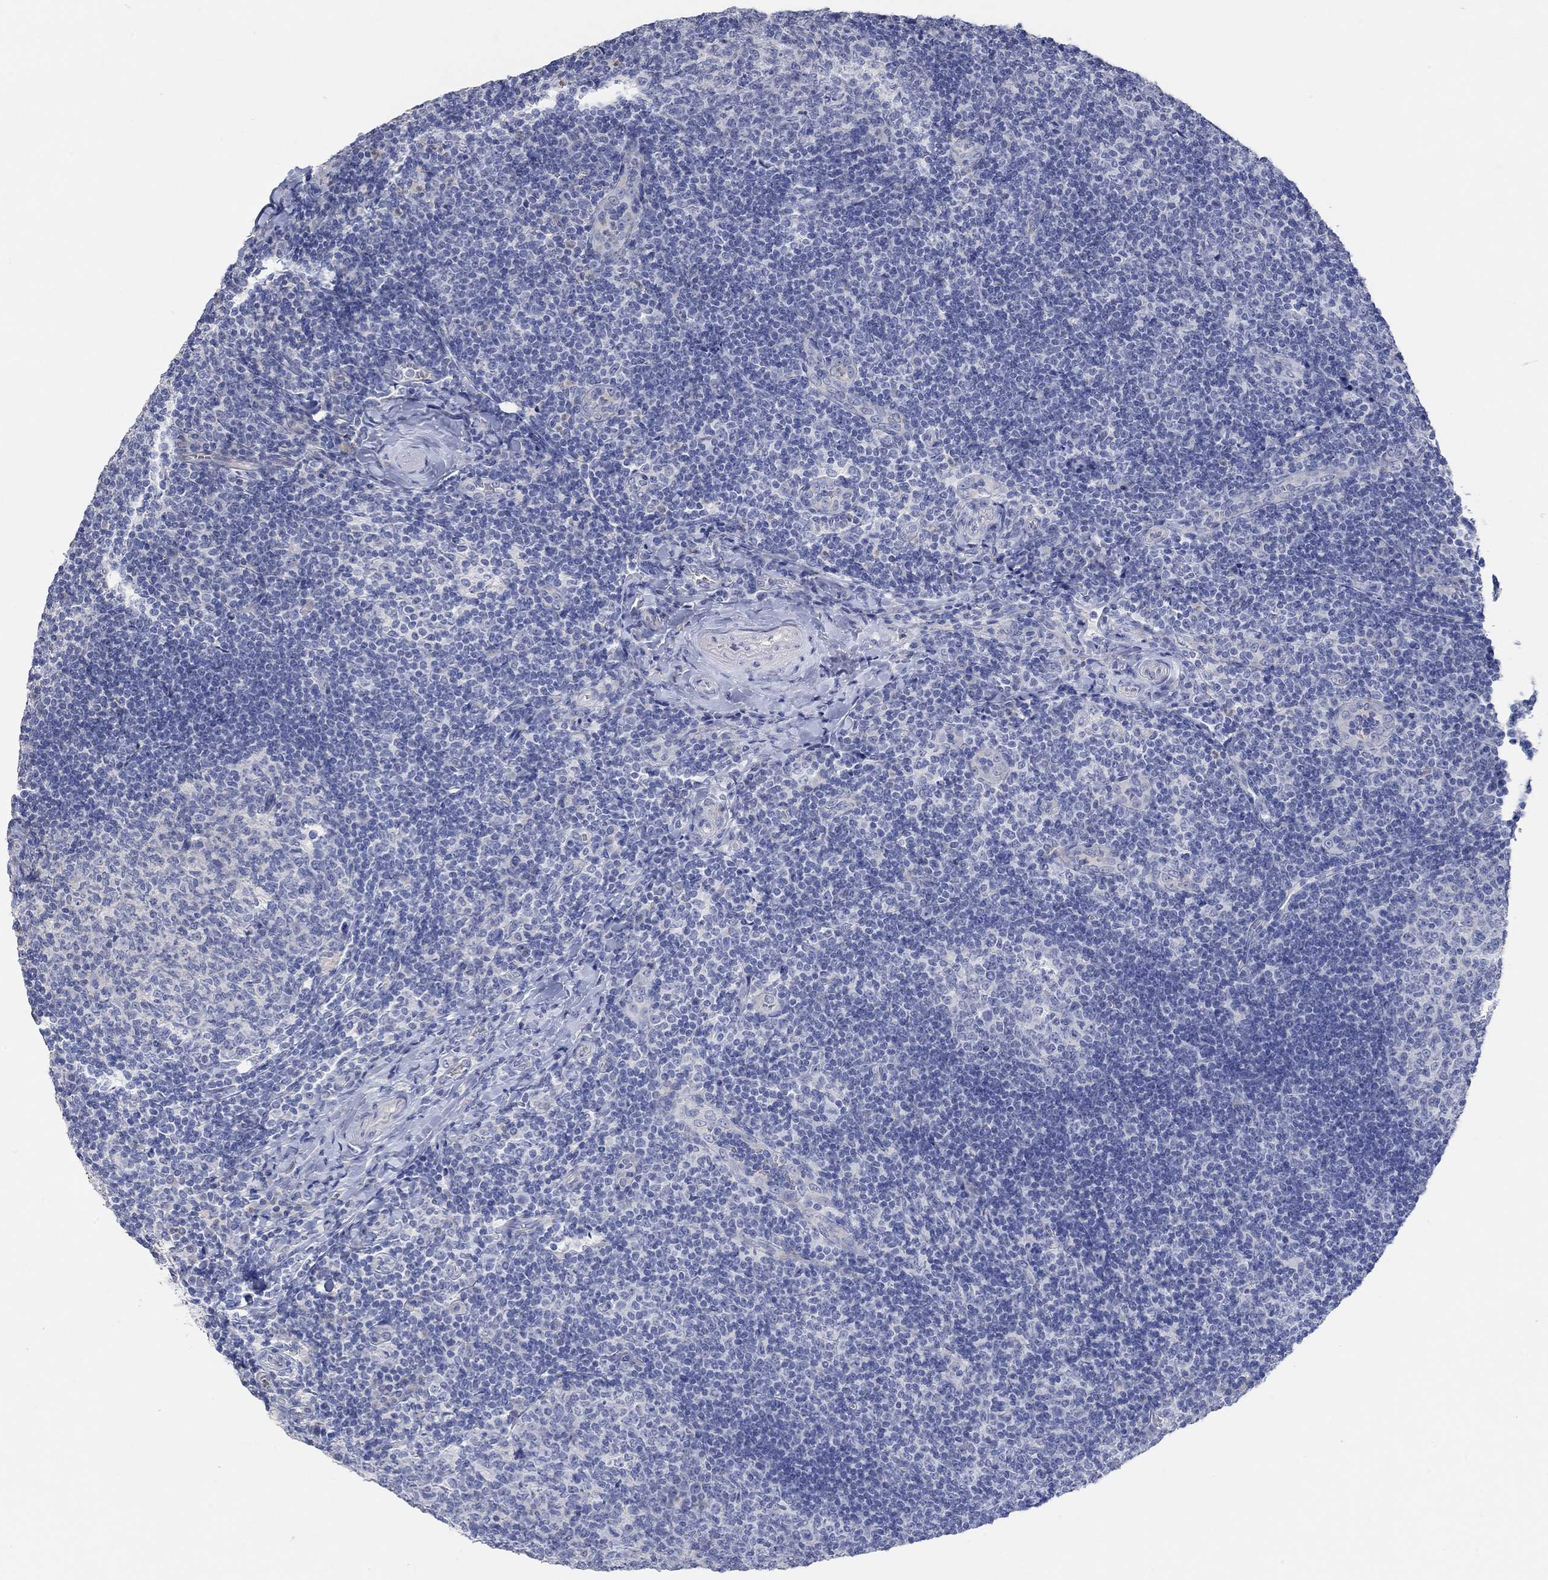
{"staining": {"intensity": "negative", "quantity": "none", "location": "none"}, "tissue": "tonsil", "cell_type": "Germinal center cells", "image_type": "normal", "snomed": [{"axis": "morphology", "description": "Normal tissue, NOS"}, {"axis": "topography", "description": "Tonsil"}], "caption": "Immunohistochemistry of normal tonsil demonstrates no positivity in germinal center cells. (DAB immunohistochemistry with hematoxylin counter stain).", "gene": "NLRP14", "patient": {"sex": "male", "age": 17}}